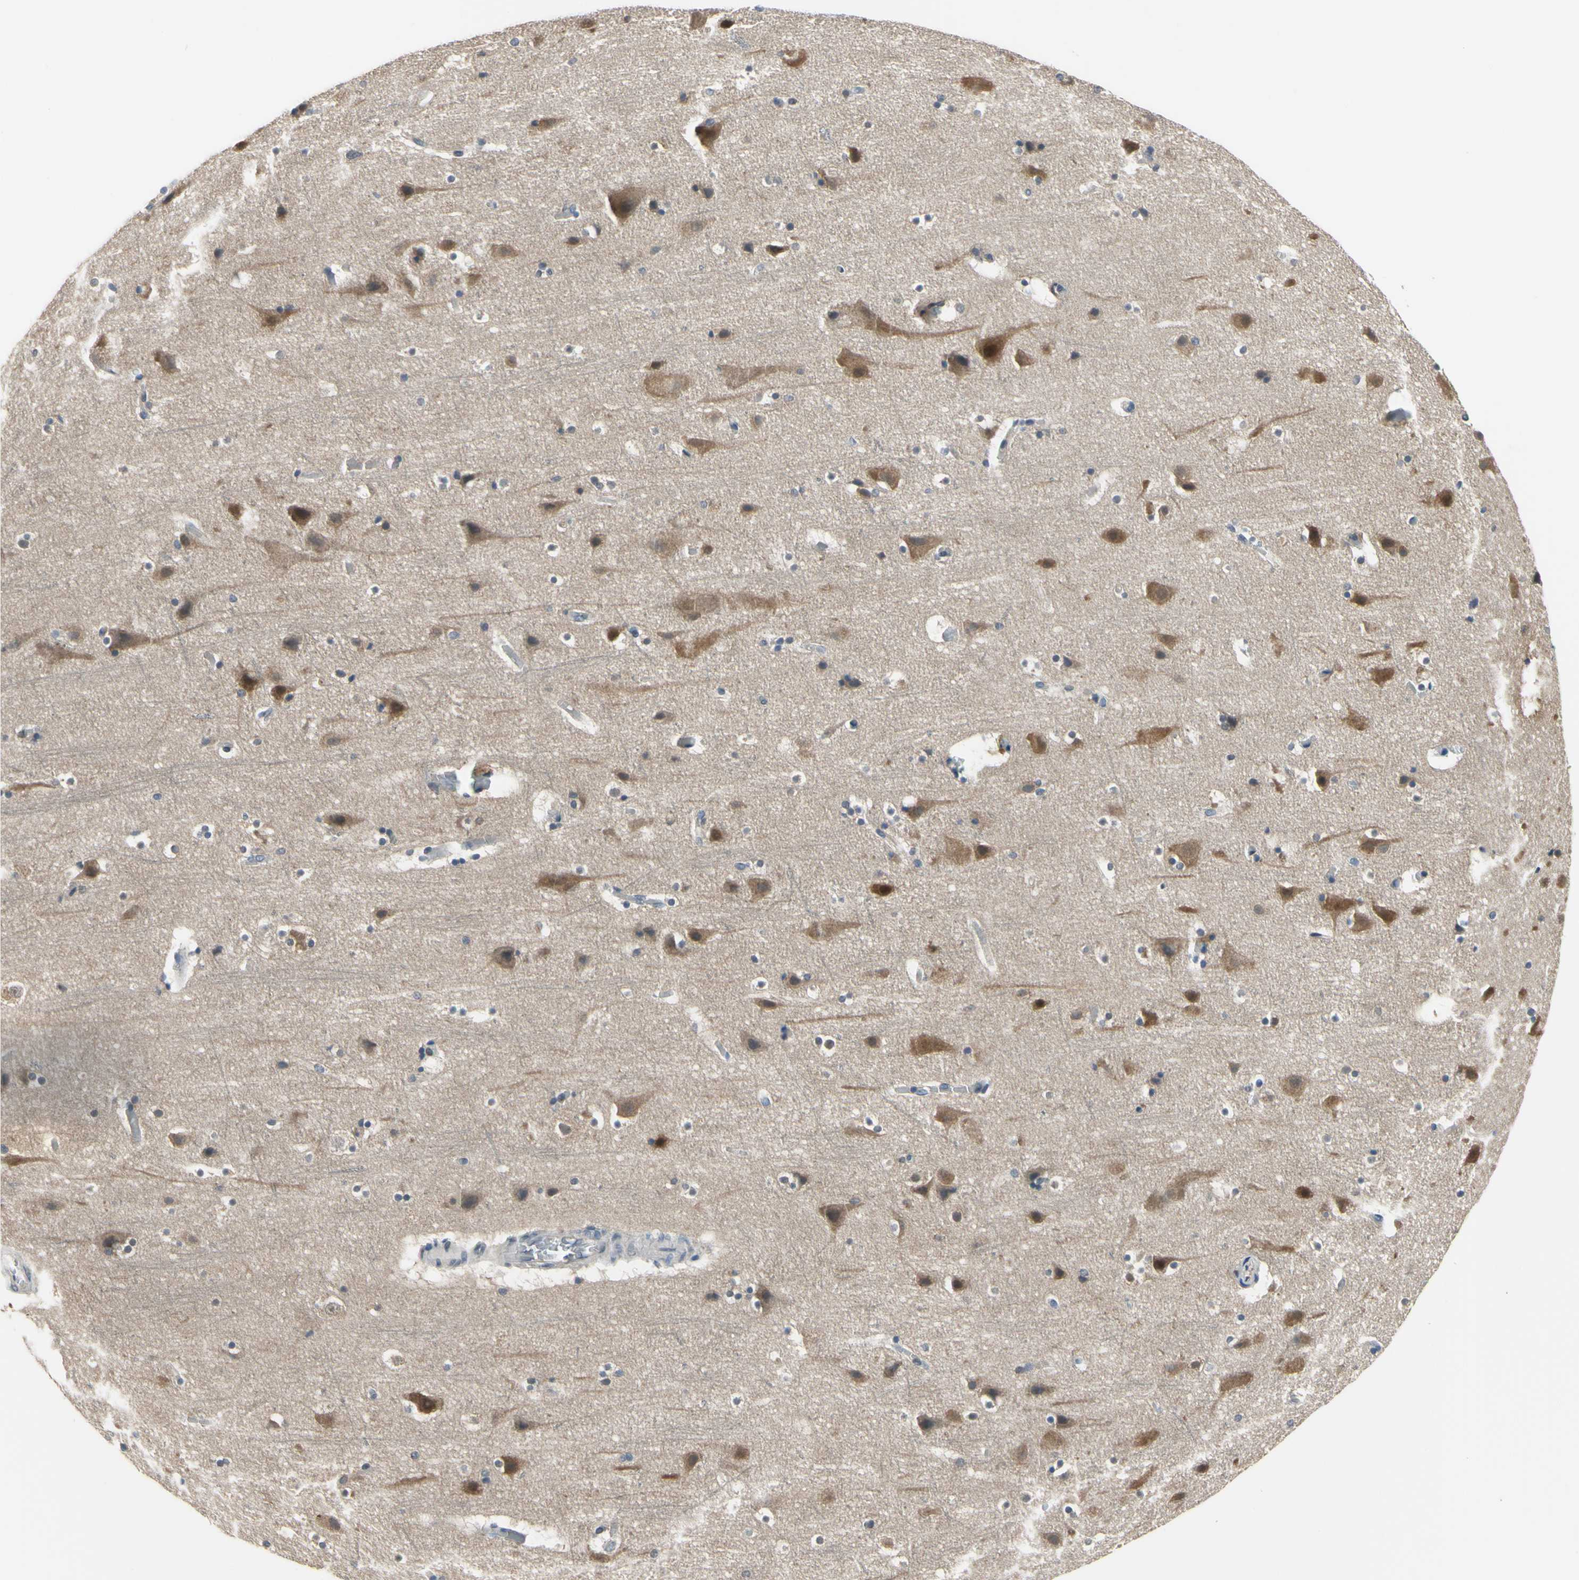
{"staining": {"intensity": "negative", "quantity": "none", "location": "none"}, "tissue": "cerebral cortex", "cell_type": "Endothelial cells", "image_type": "normal", "snomed": [{"axis": "morphology", "description": "Normal tissue, NOS"}, {"axis": "topography", "description": "Cerebral cortex"}], "caption": "Immunohistochemical staining of unremarkable human cerebral cortex shows no significant positivity in endothelial cells. Nuclei are stained in blue.", "gene": "HSPA4", "patient": {"sex": "male", "age": 45}}